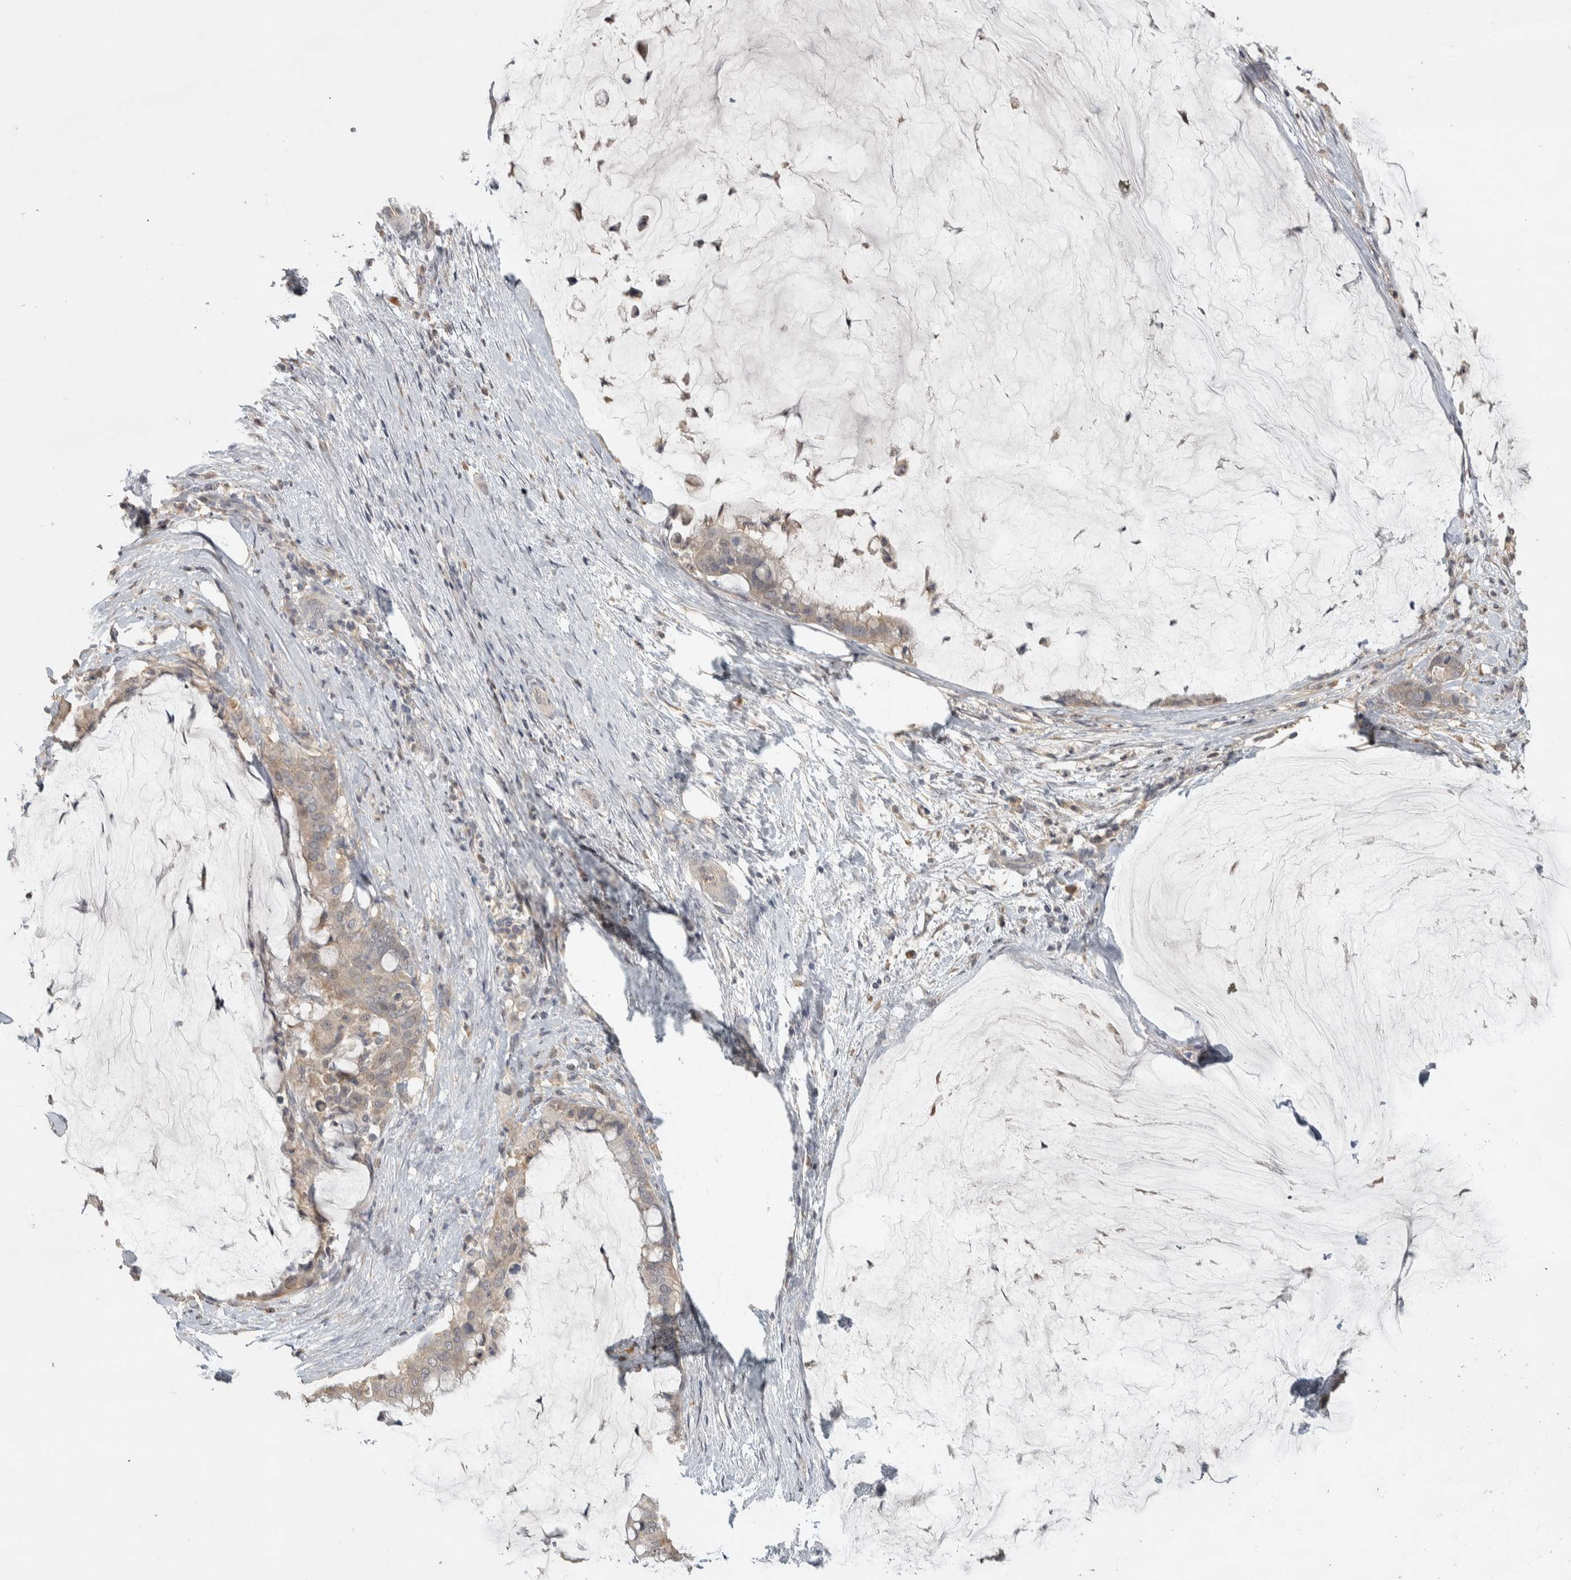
{"staining": {"intensity": "weak", "quantity": "<25%", "location": "cytoplasmic/membranous"}, "tissue": "pancreatic cancer", "cell_type": "Tumor cells", "image_type": "cancer", "snomed": [{"axis": "morphology", "description": "Adenocarcinoma, NOS"}, {"axis": "topography", "description": "Pancreas"}], "caption": "Tumor cells are negative for brown protein staining in pancreatic cancer (adenocarcinoma).", "gene": "EIF3H", "patient": {"sex": "male", "age": 41}}